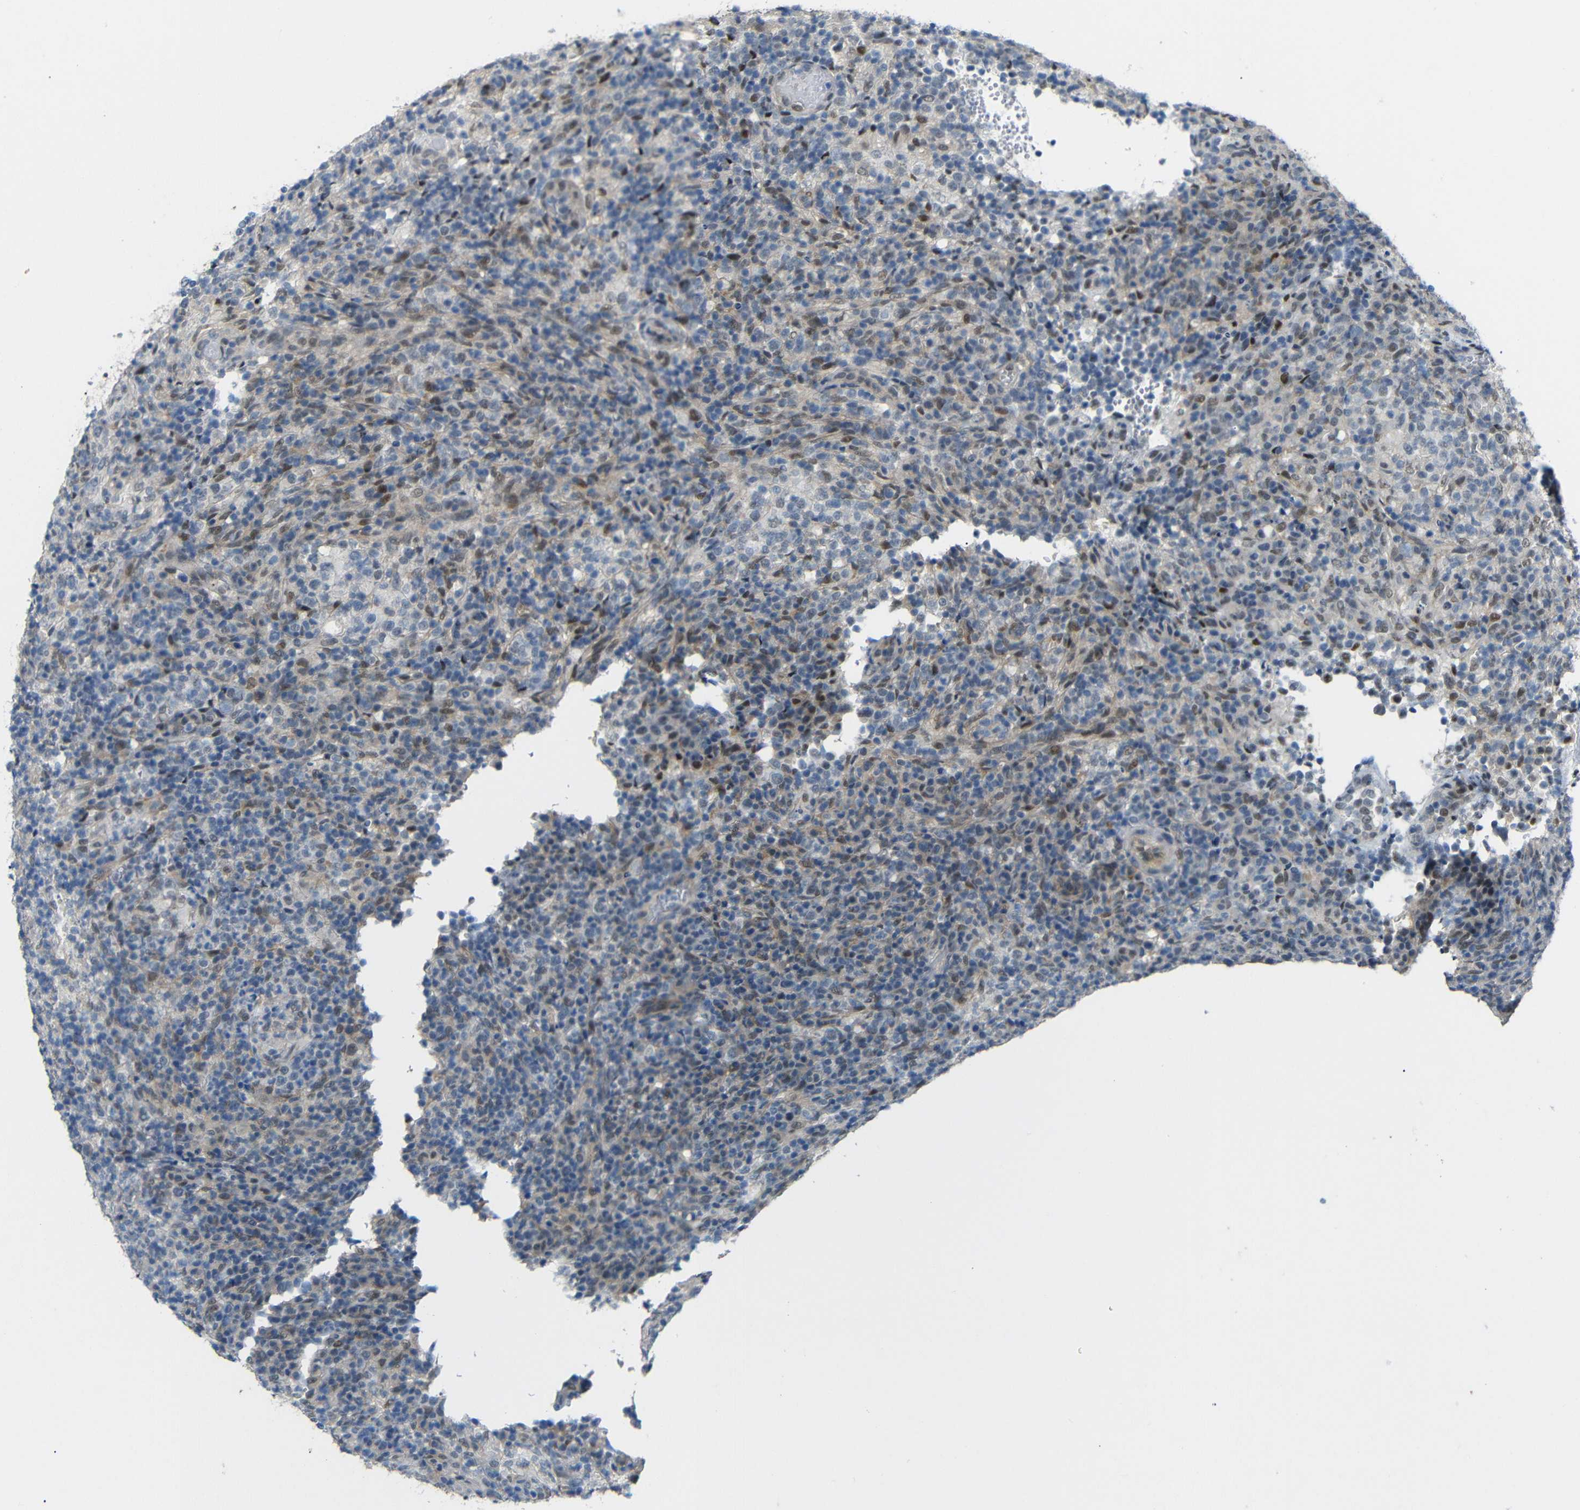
{"staining": {"intensity": "weak", "quantity": "<25%", "location": "nuclear"}, "tissue": "lymphoma", "cell_type": "Tumor cells", "image_type": "cancer", "snomed": [{"axis": "morphology", "description": "Malignant lymphoma, non-Hodgkin's type, High grade"}, {"axis": "topography", "description": "Lymph node"}], "caption": "Image shows no significant protein positivity in tumor cells of malignant lymphoma, non-Hodgkin's type (high-grade).", "gene": "GPR158", "patient": {"sex": "female", "age": 76}}